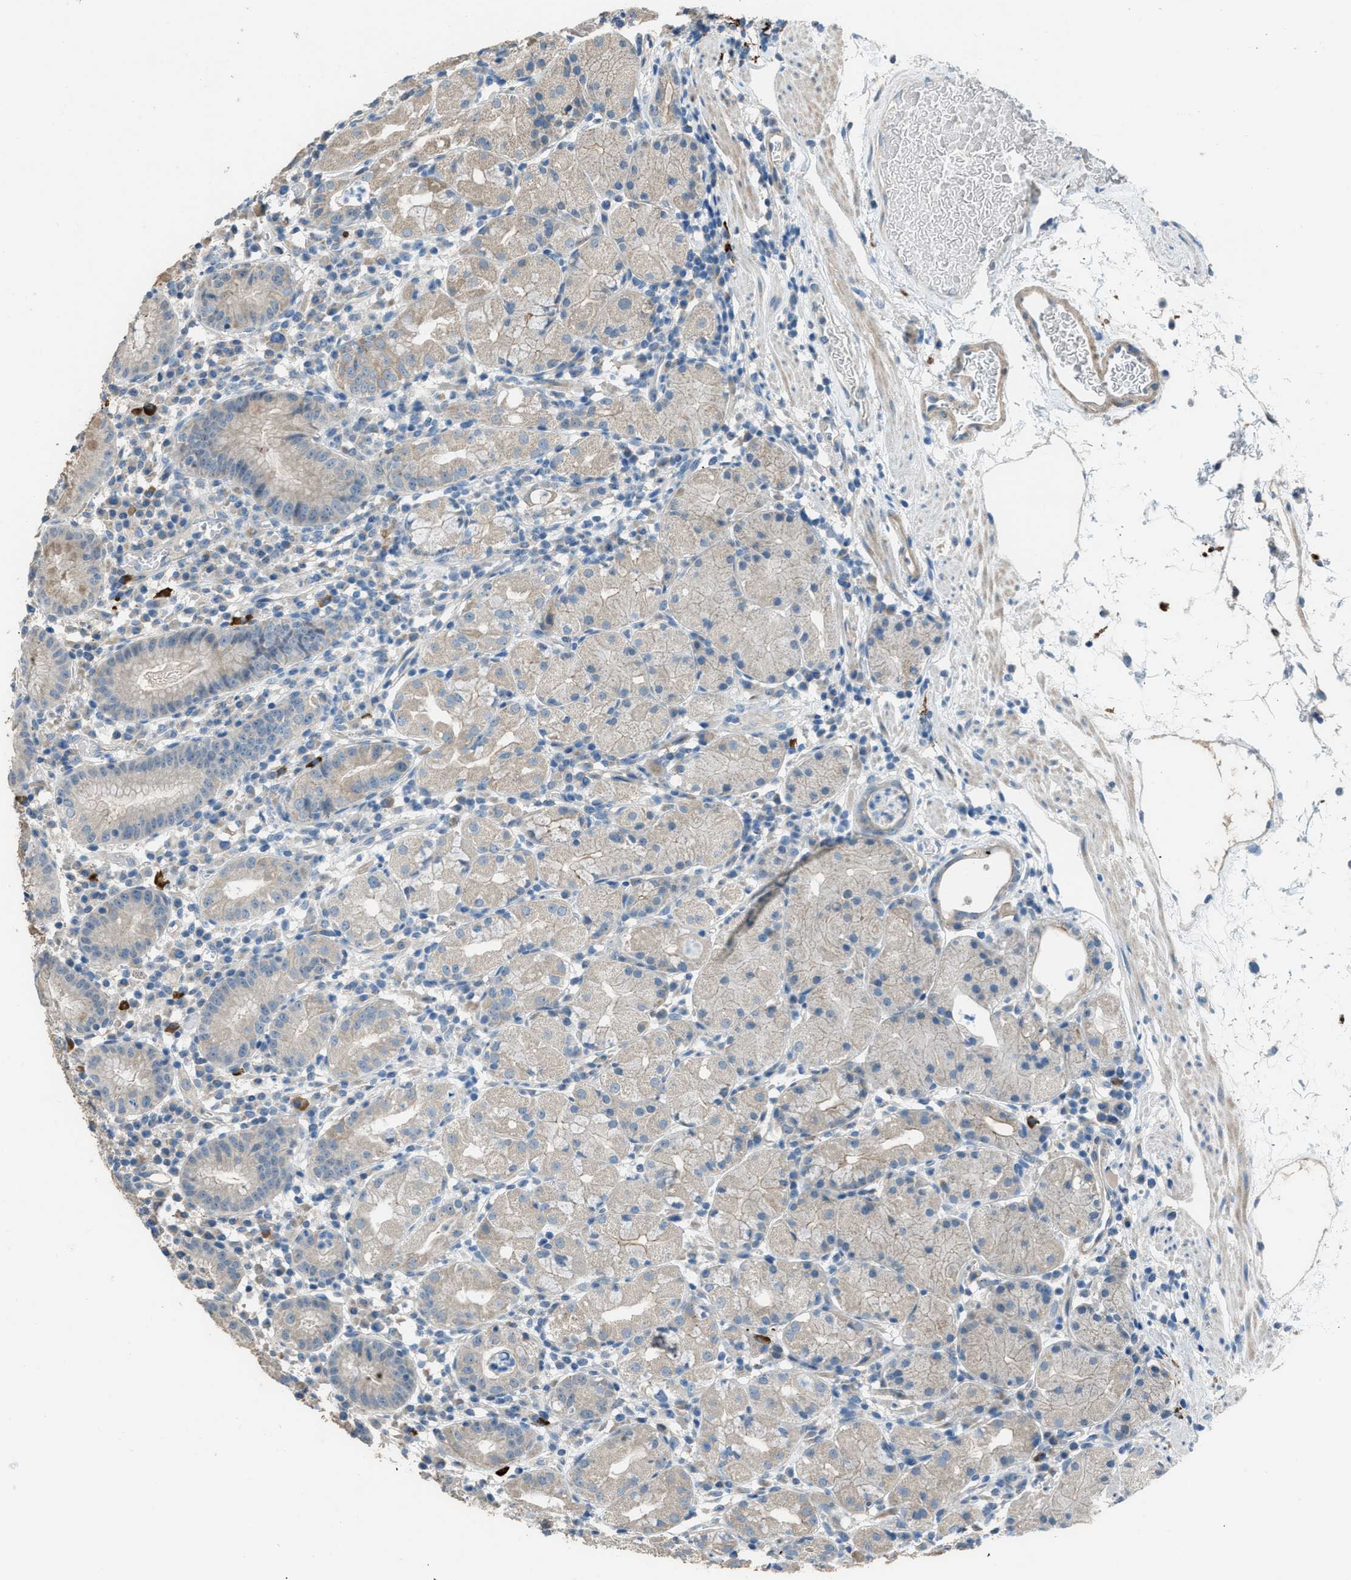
{"staining": {"intensity": "weak", "quantity": "25%-75%", "location": "cytoplasmic/membranous"}, "tissue": "stomach", "cell_type": "Glandular cells", "image_type": "normal", "snomed": [{"axis": "morphology", "description": "Normal tissue, NOS"}, {"axis": "topography", "description": "Stomach"}, {"axis": "topography", "description": "Stomach, lower"}], "caption": "Immunohistochemical staining of benign human stomach demonstrates 25%-75% levels of weak cytoplasmic/membranous protein positivity in approximately 25%-75% of glandular cells.", "gene": "TIMD4", "patient": {"sex": "female", "age": 75}}